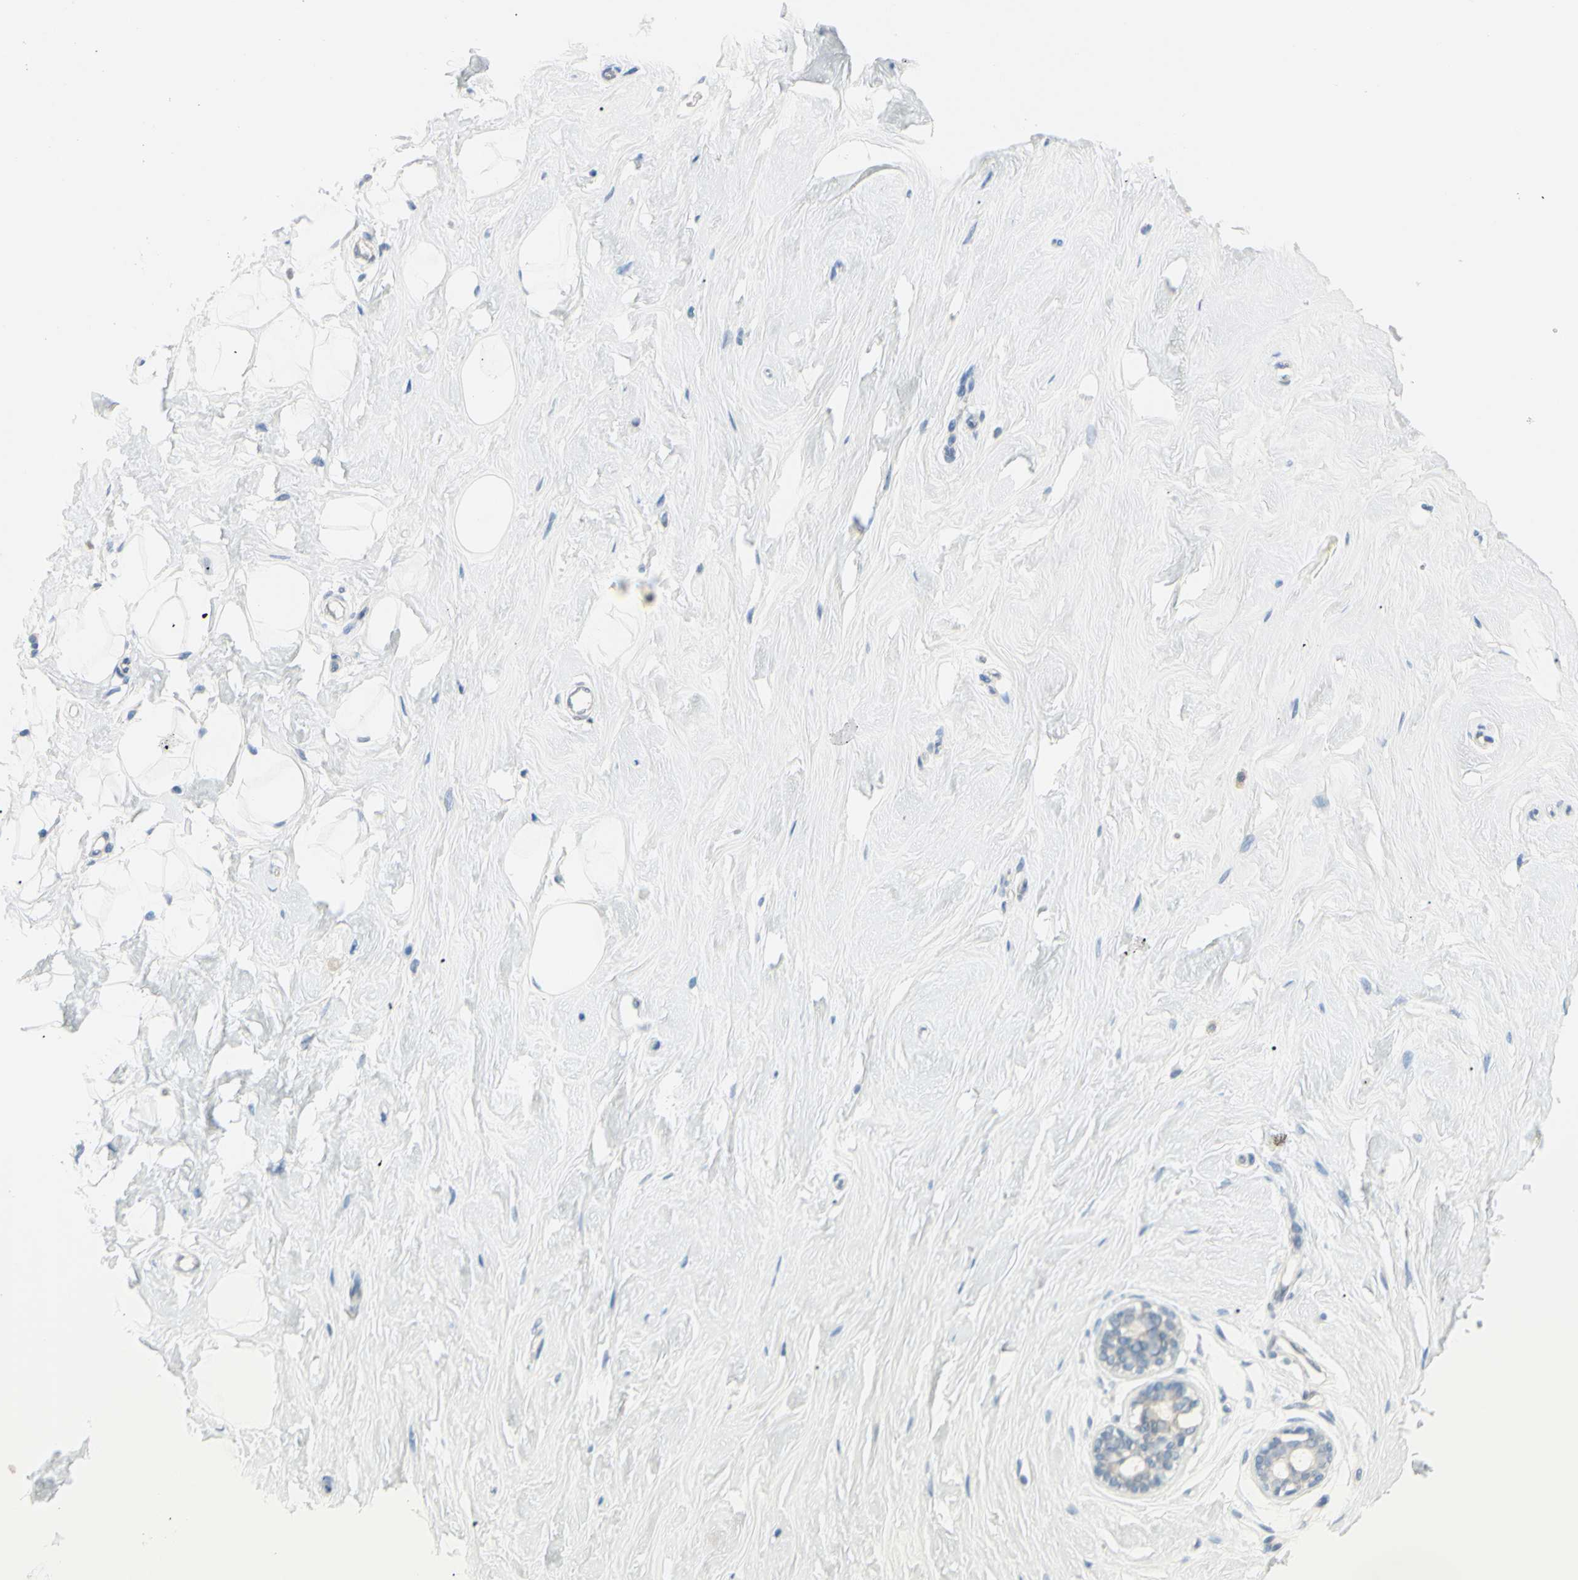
{"staining": {"intensity": "negative", "quantity": "none", "location": "none"}, "tissue": "breast", "cell_type": "Adipocytes", "image_type": "normal", "snomed": [{"axis": "morphology", "description": "Normal tissue, NOS"}, {"axis": "topography", "description": "Breast"}], "caption": "Image shows no protein expression in adipocytes of benign breast.", "gene": "DCT", "patient": {"sex": "female", "age": 23}}